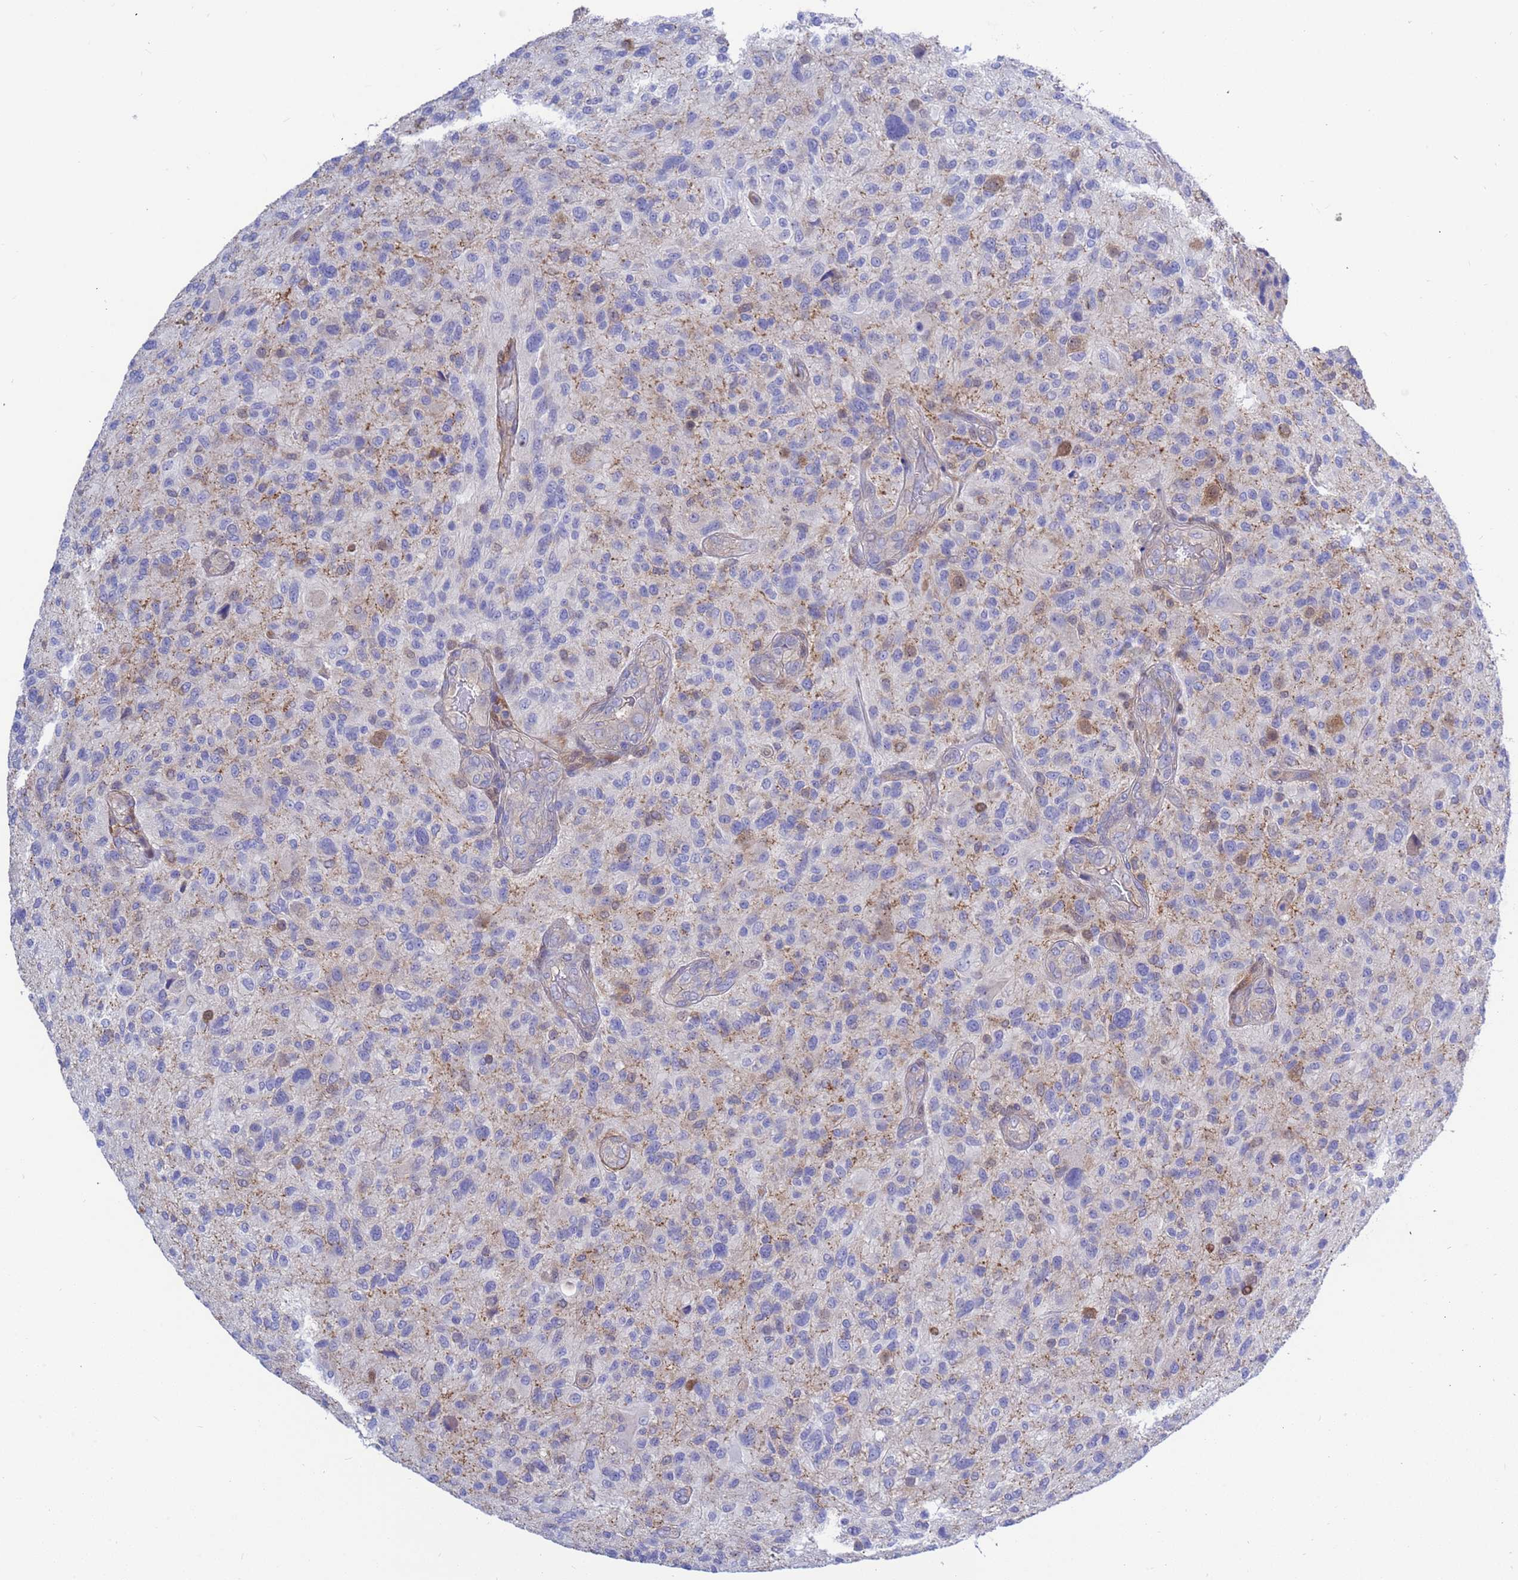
{"staining": {"intensity": "negative", "quantity": "none", "location": "none"}, "tissue": "glioma", "cell_type": "Tumor cells", "image_type": "cancer", "snomed": [{"axis": "morphology", "description": "Glioma, malignant, High grade"}, {"axis": "topography", "description": "Brain"}], "caption": "IHC photomicrograph of neoplastic tissue: human glioma stained with DAB shows no significant protein staining in tumor cells.", "gene": "FOXRED1", "patient": {"sex": "male", "age": 47}}